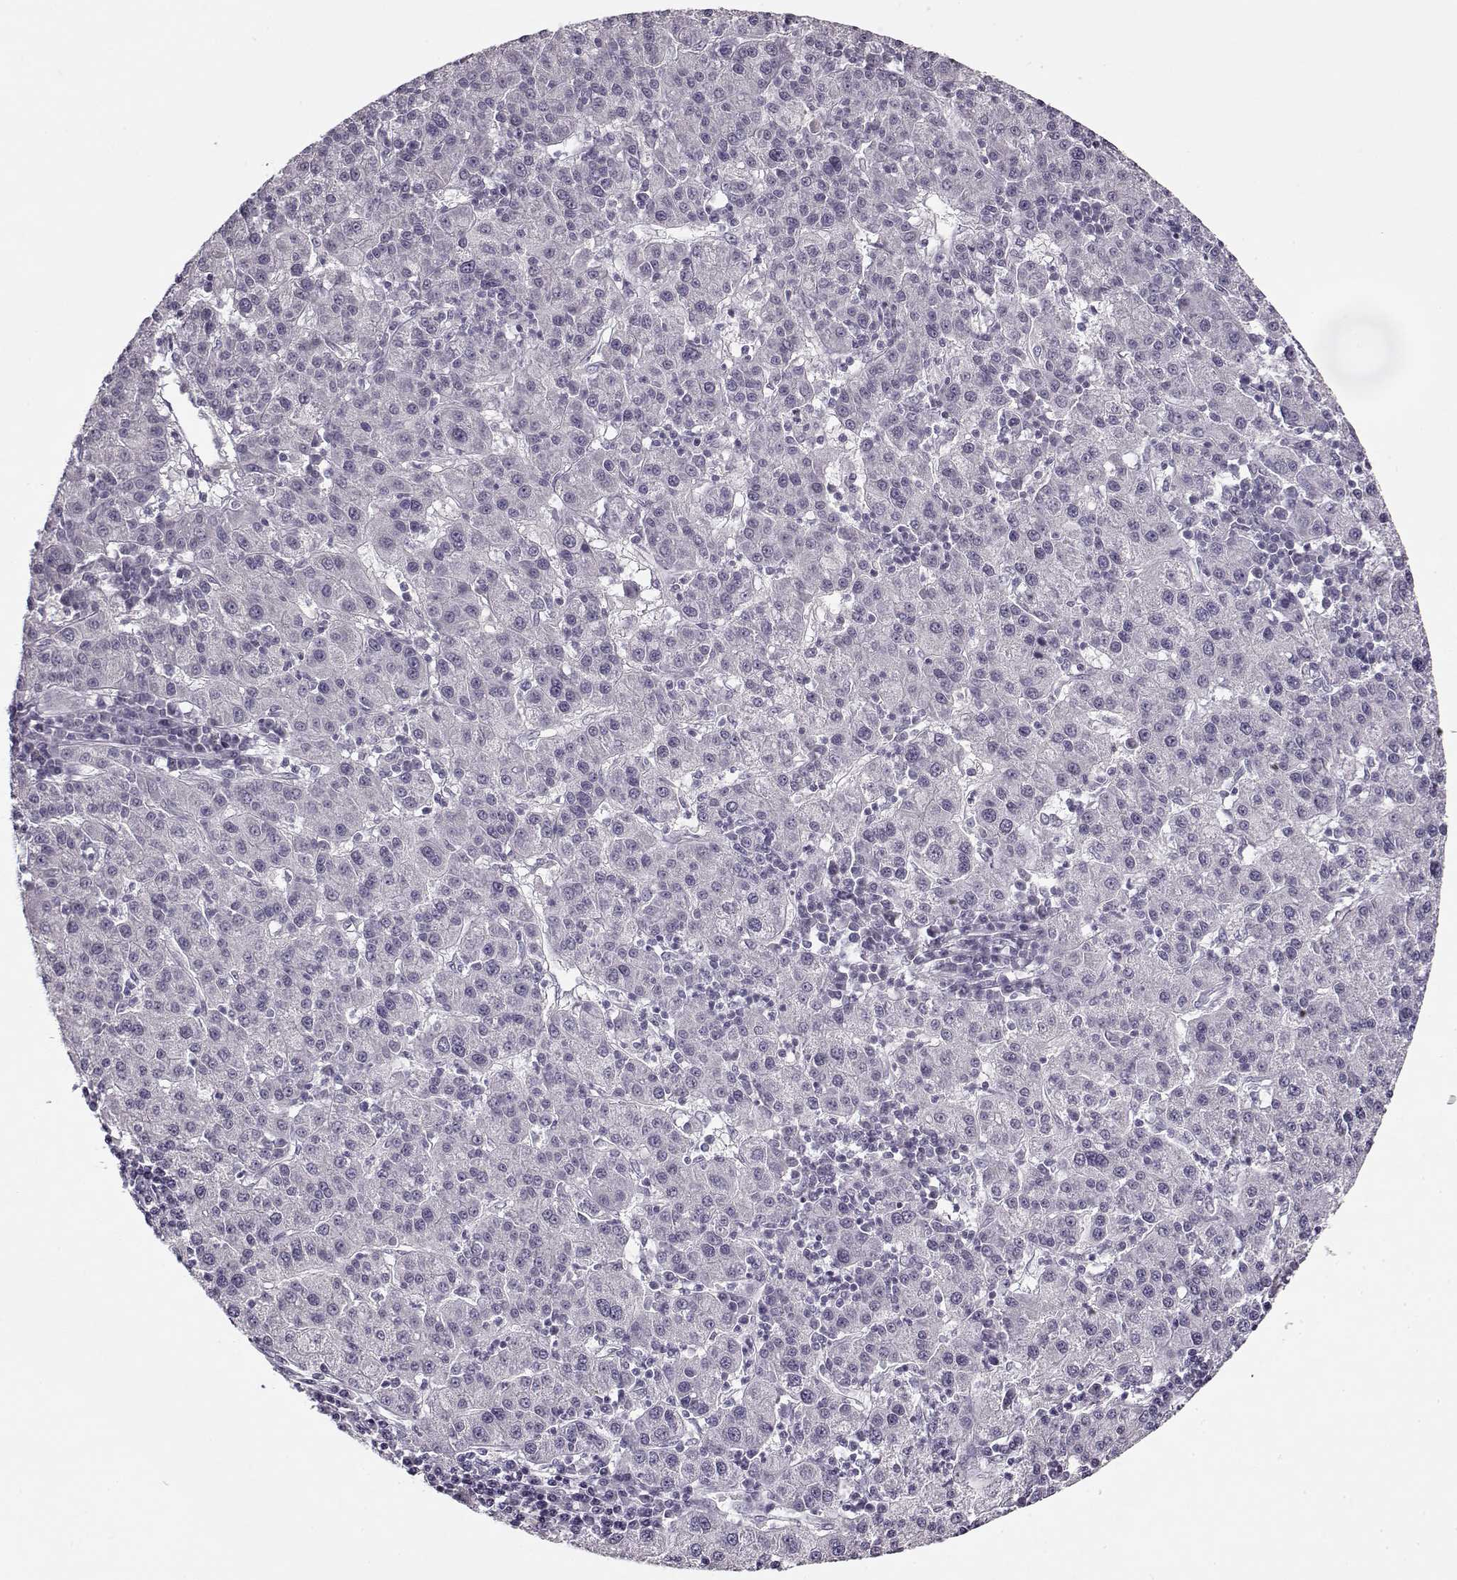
{"staining": {"intensity": "negative", "quantity": "none", "location": "none"}, "tissue": "liver cancer", "cell_type": "Tumor cells", "image_type": "cancer", "snomed": [{"axis": "morphology", "description": "Carcinoma, Hepatocellular, NOS"}, {"axis": "topography", "description": "Liver"}], "caption": "High power microscopy photomicrograph of an immunohistochemistry image of hepatocellular carcinoma (liver), revealing no significant staining in tumor cells.", "gene": "PNMT", "patient": {"sex": "female", "age": 60}}